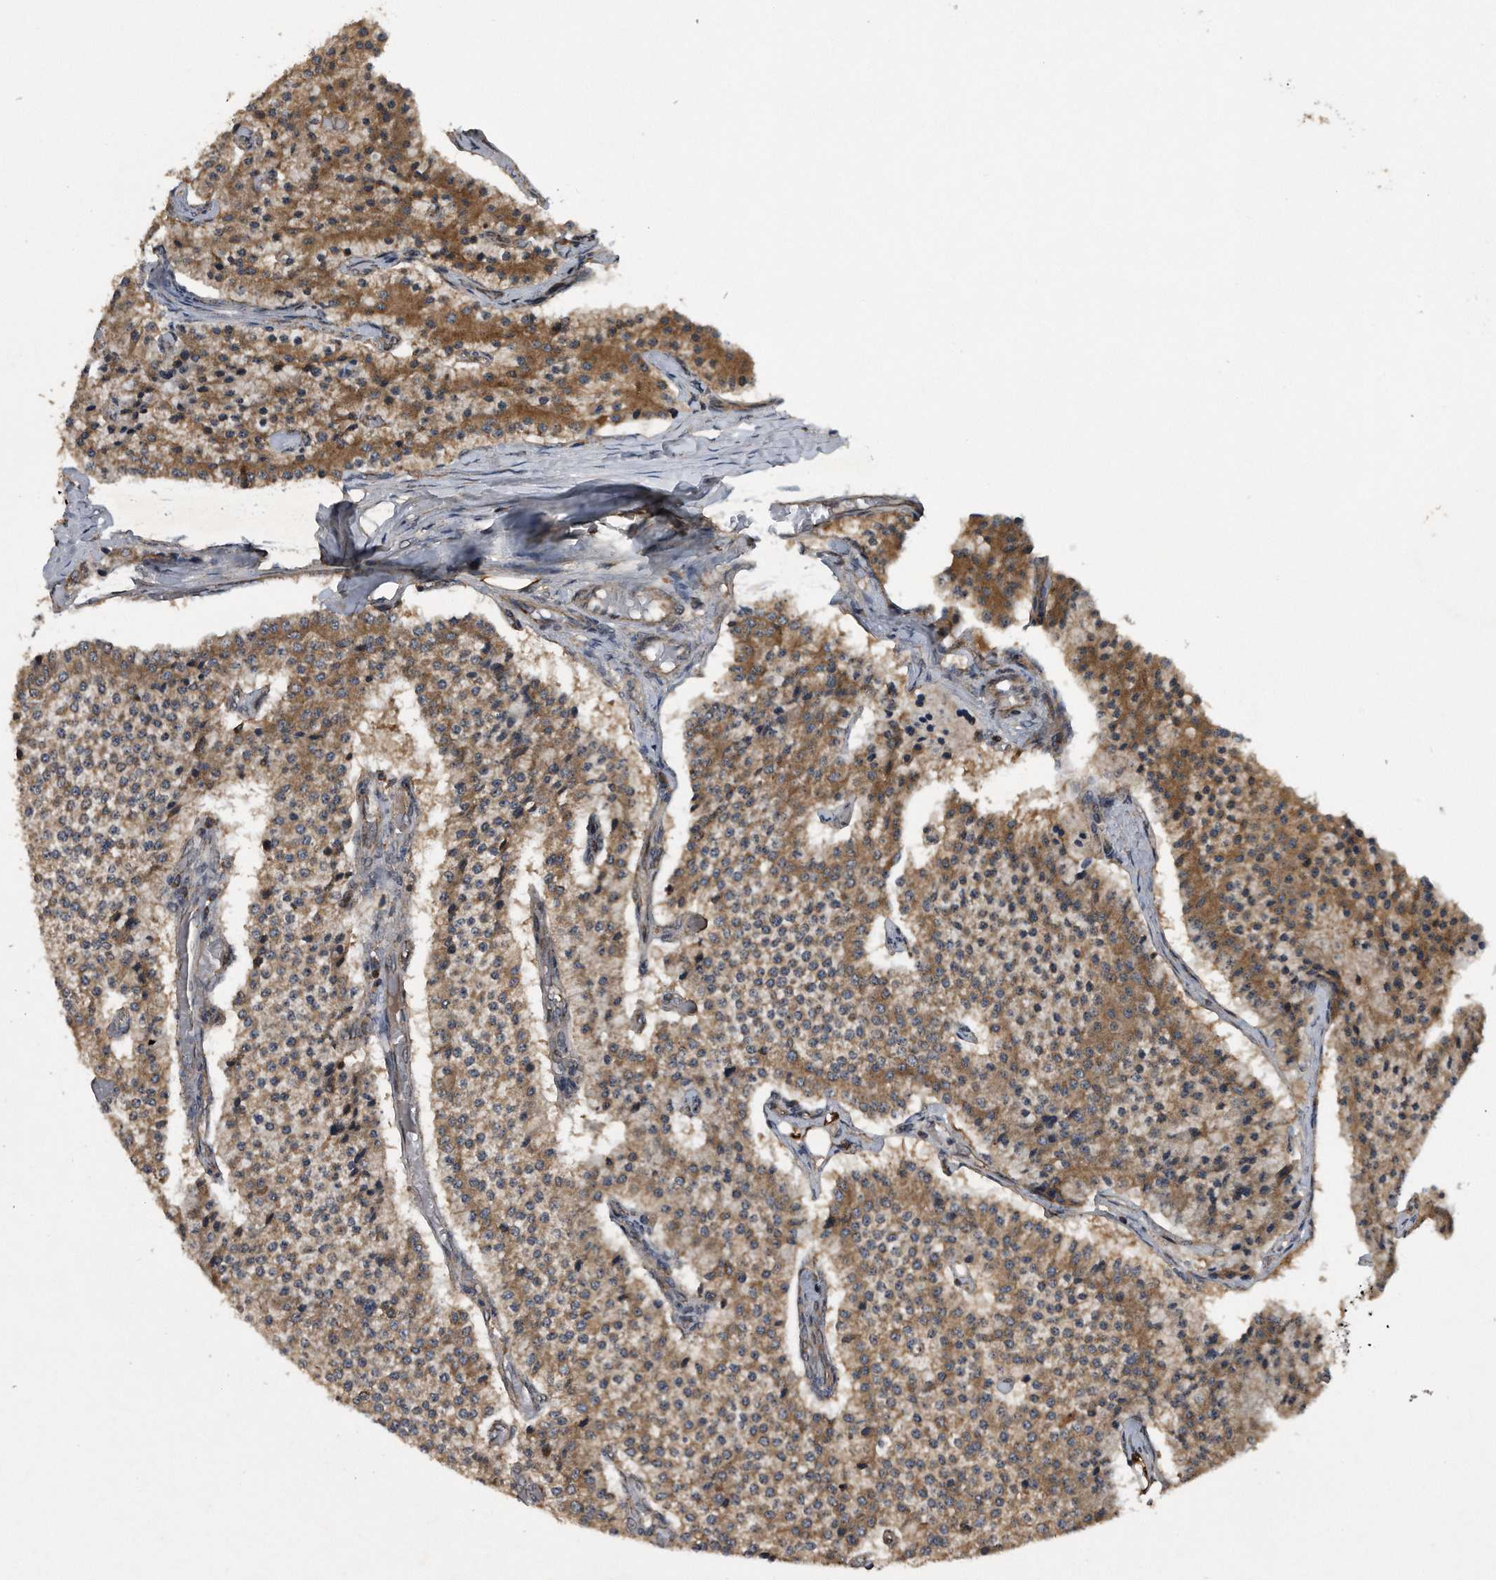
{"staining": {"intensity": "moderate", "quantity": ">75%", "location": "cytoplasmic/membranous"}, "tissue": "carcinoid", "cell_type": "Tumor cells", "image_type": "cancer", "snomed": [{"axis": "morphology", "description": "Carcinoid, malignant, NOS"}, {"axis": "topography", "description": "Colon"}], "caption": "This histopathology image demonstrates immunohistochemistry staining of human carcinoid, with medium moderate cytoplasmic/membranous expression in approximately >75% of tumor cells.", "gene": "ALPK2", "patient": {"sex": "female", "age": 52}}